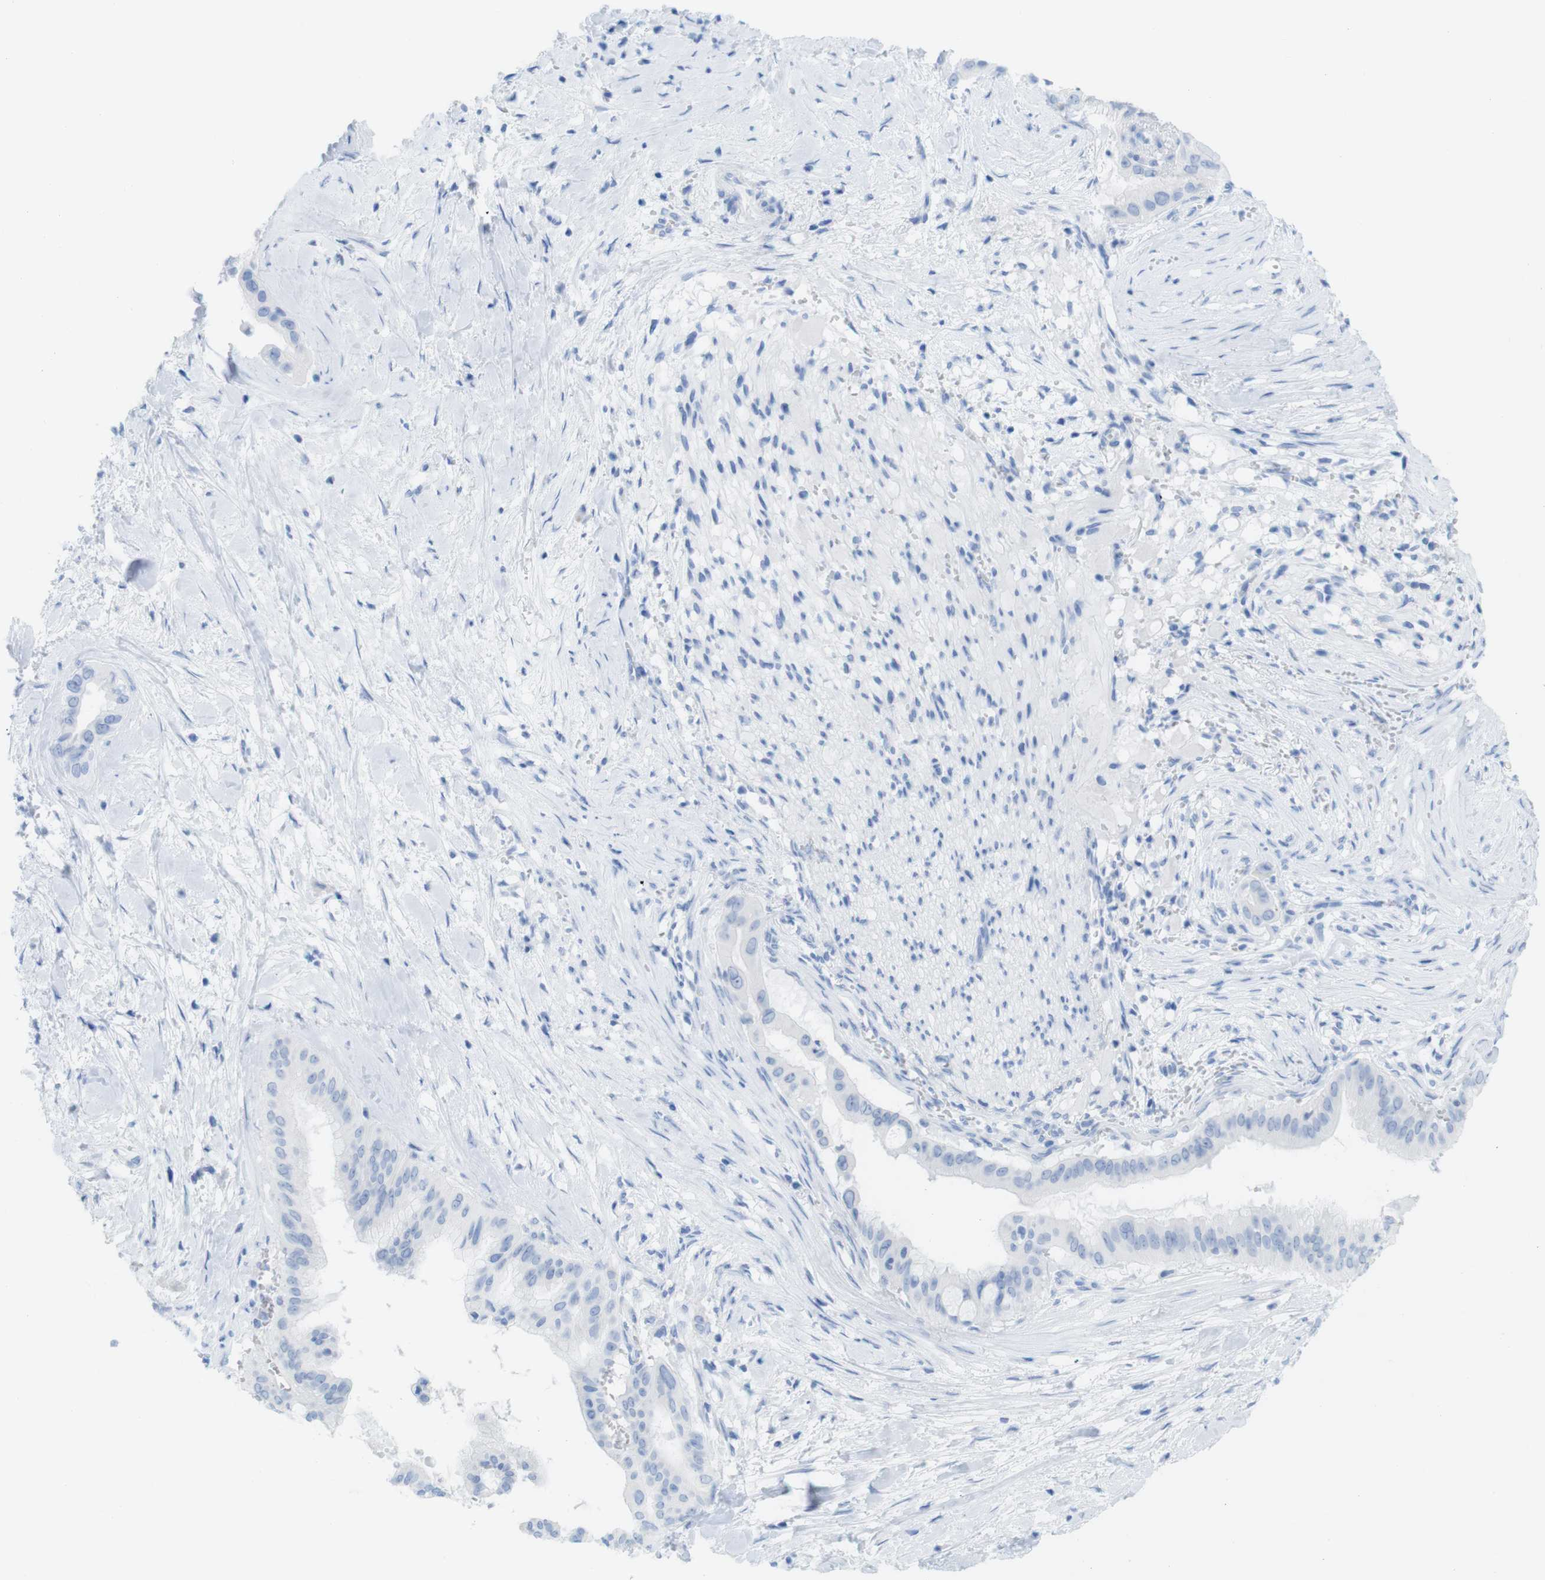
{"staining": {"intensity": "negative", "quantity": "none", "location": "none"}, "tissue": "pancreatic cancer", "cell_type": "Tumor cells", "image_type": "cancer", "snomed": [{"axis": "morphology", "description": "Adenocarcinoma, NOS"}, {"axis": "topography", "description": "Pancreas"}], "caption": "This photomicrograph is of adenocarcinoma (pancreatic) stained with immunohistochemistry (IHC) to label a protein in brown with the nuclei are counter-stained blue. There is no positivity in tumor cells.", "gene": "MYH7", "patient": {"sex": "male", "age": 55}}